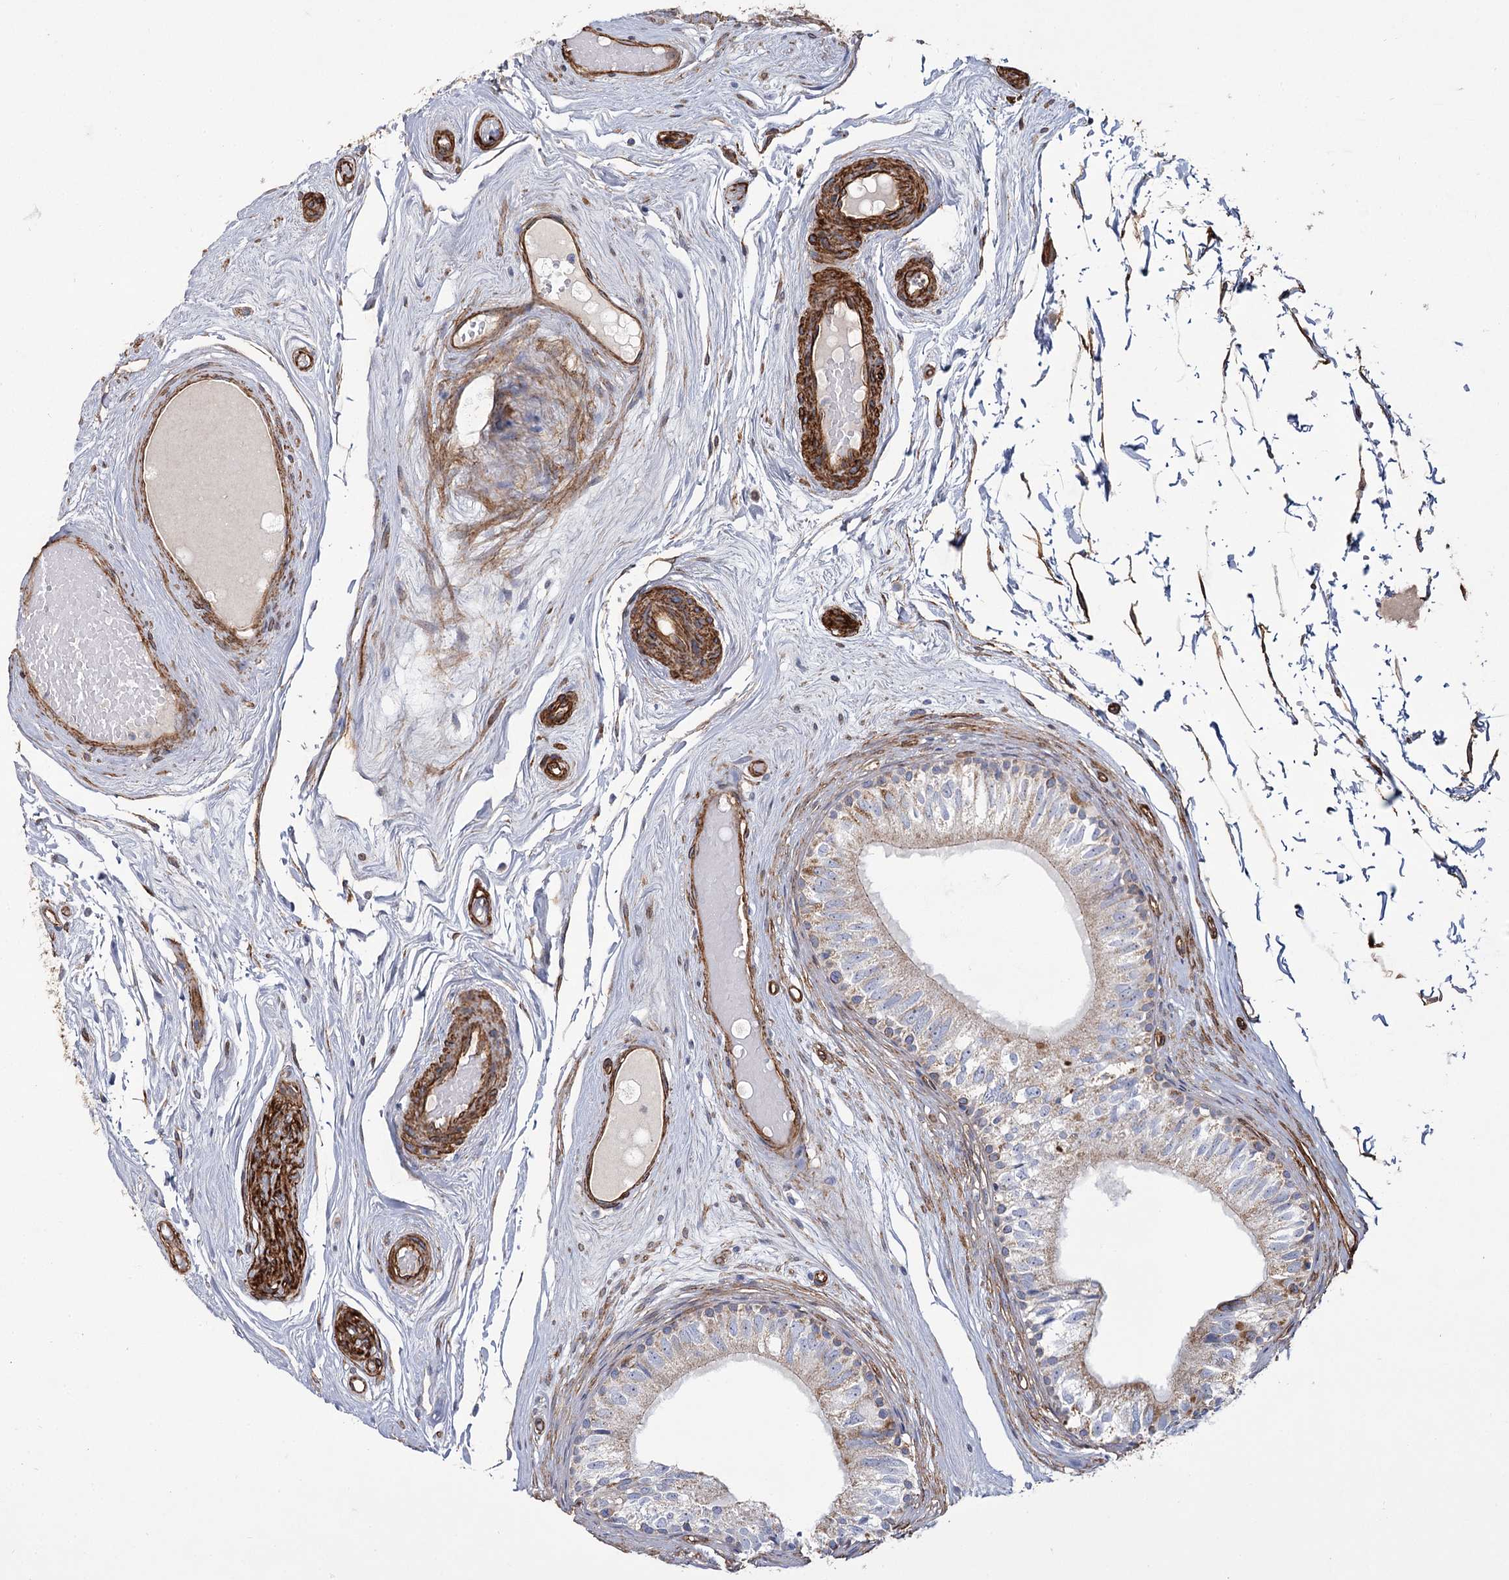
{"staining": {"intensity": "moderate", "quantity": "25%-75%", "location": "cytoplasmic/membranous"}, "tissue": "epididymis", "cell_type": "Glandular cells", "image_type": "normal", "snomed": [{"axis": "morphology", "description": "Normal tissue, NOS"}, {"axis": "topography", "description": "Epididymis"}], "caption": "This image shows immunohistochemistry staining of unremarkable epididymis, with medium moderate cytoplasmic/membranous positivity in approximately 25%-75% of glandular cells.", "gene": "TMEM164", "patient": {"sex": "male", "age": 79}}